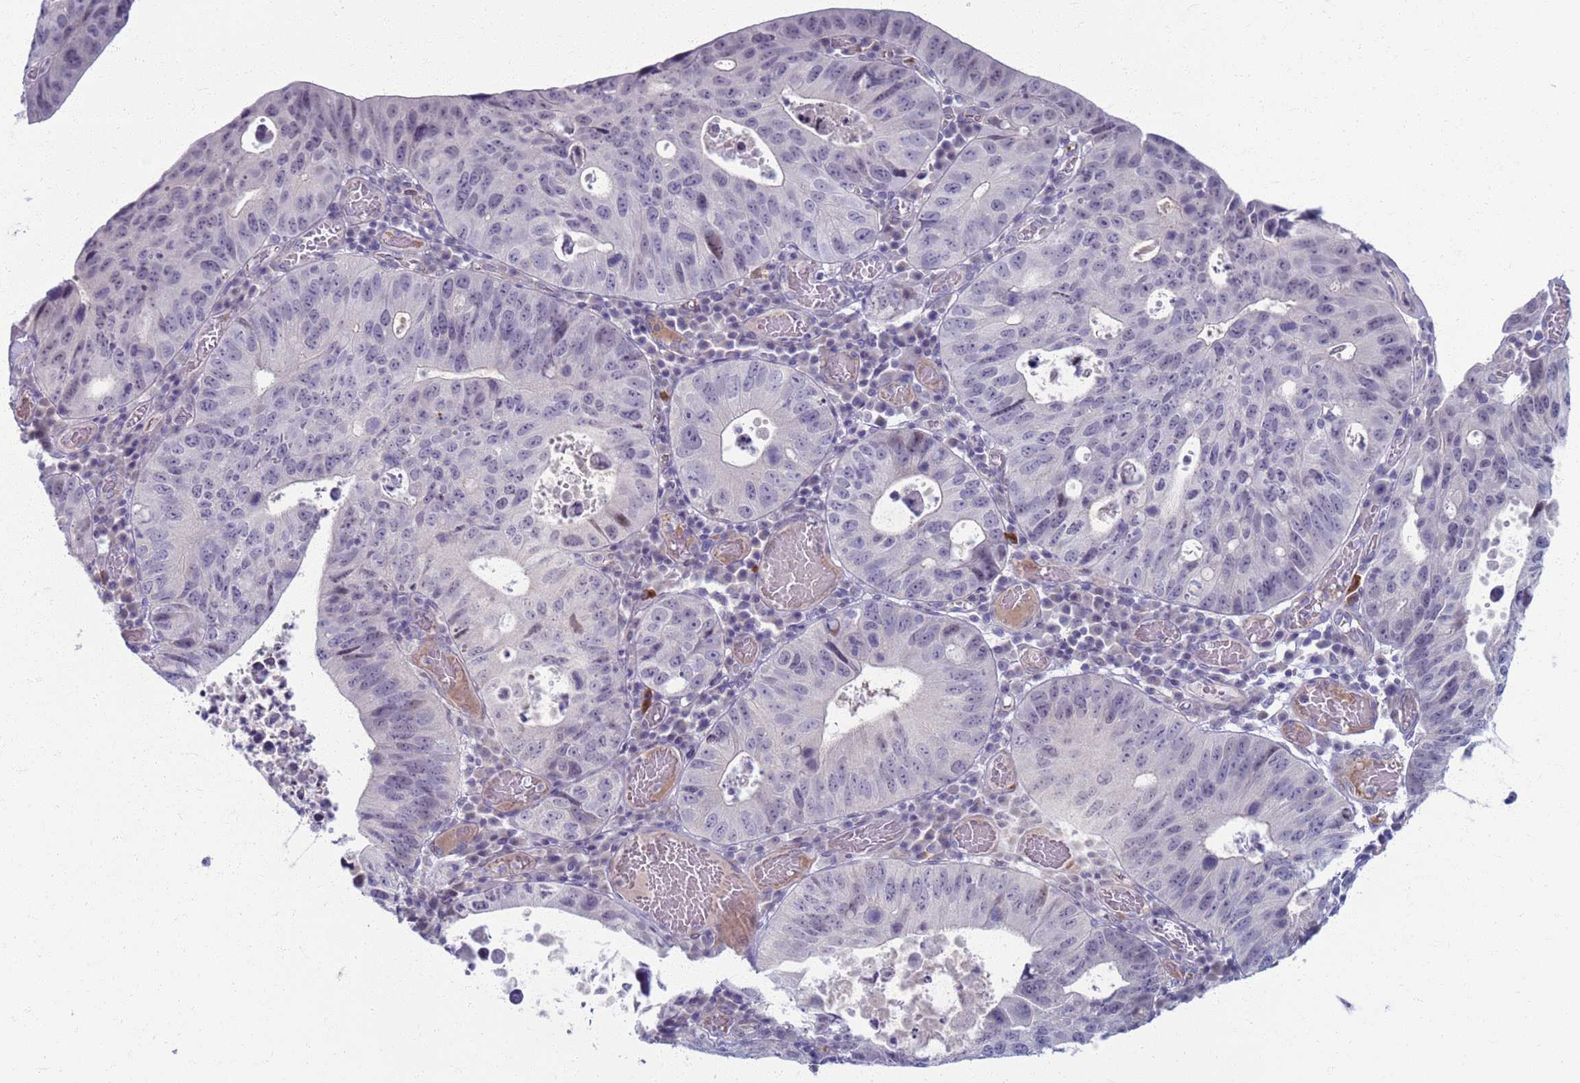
{"staining": {"intensity": "negative", "quantity": "none", "location": "none"}, "tissue": "stomach cancer", "cell_type": "Tumor cells", "image_type": "cancer", "snomed": [{"axis": "morphology", "description": "Adenocarcinoma, NOS"}, {"axis": "topography", "description": "Stomach"}], "caption": "Protein analysis of stomach cancer reveals no significant positivity in tumor cells. The staining was performed using DAB (3,3'-diaminobenzidine) to visualize the protein expression in brown, while the nuclei were stained in blue with hematoxylin (Magnification: 20x).", "gene": "CLCA2", "patient": {"sex": "male", "age": 59}}